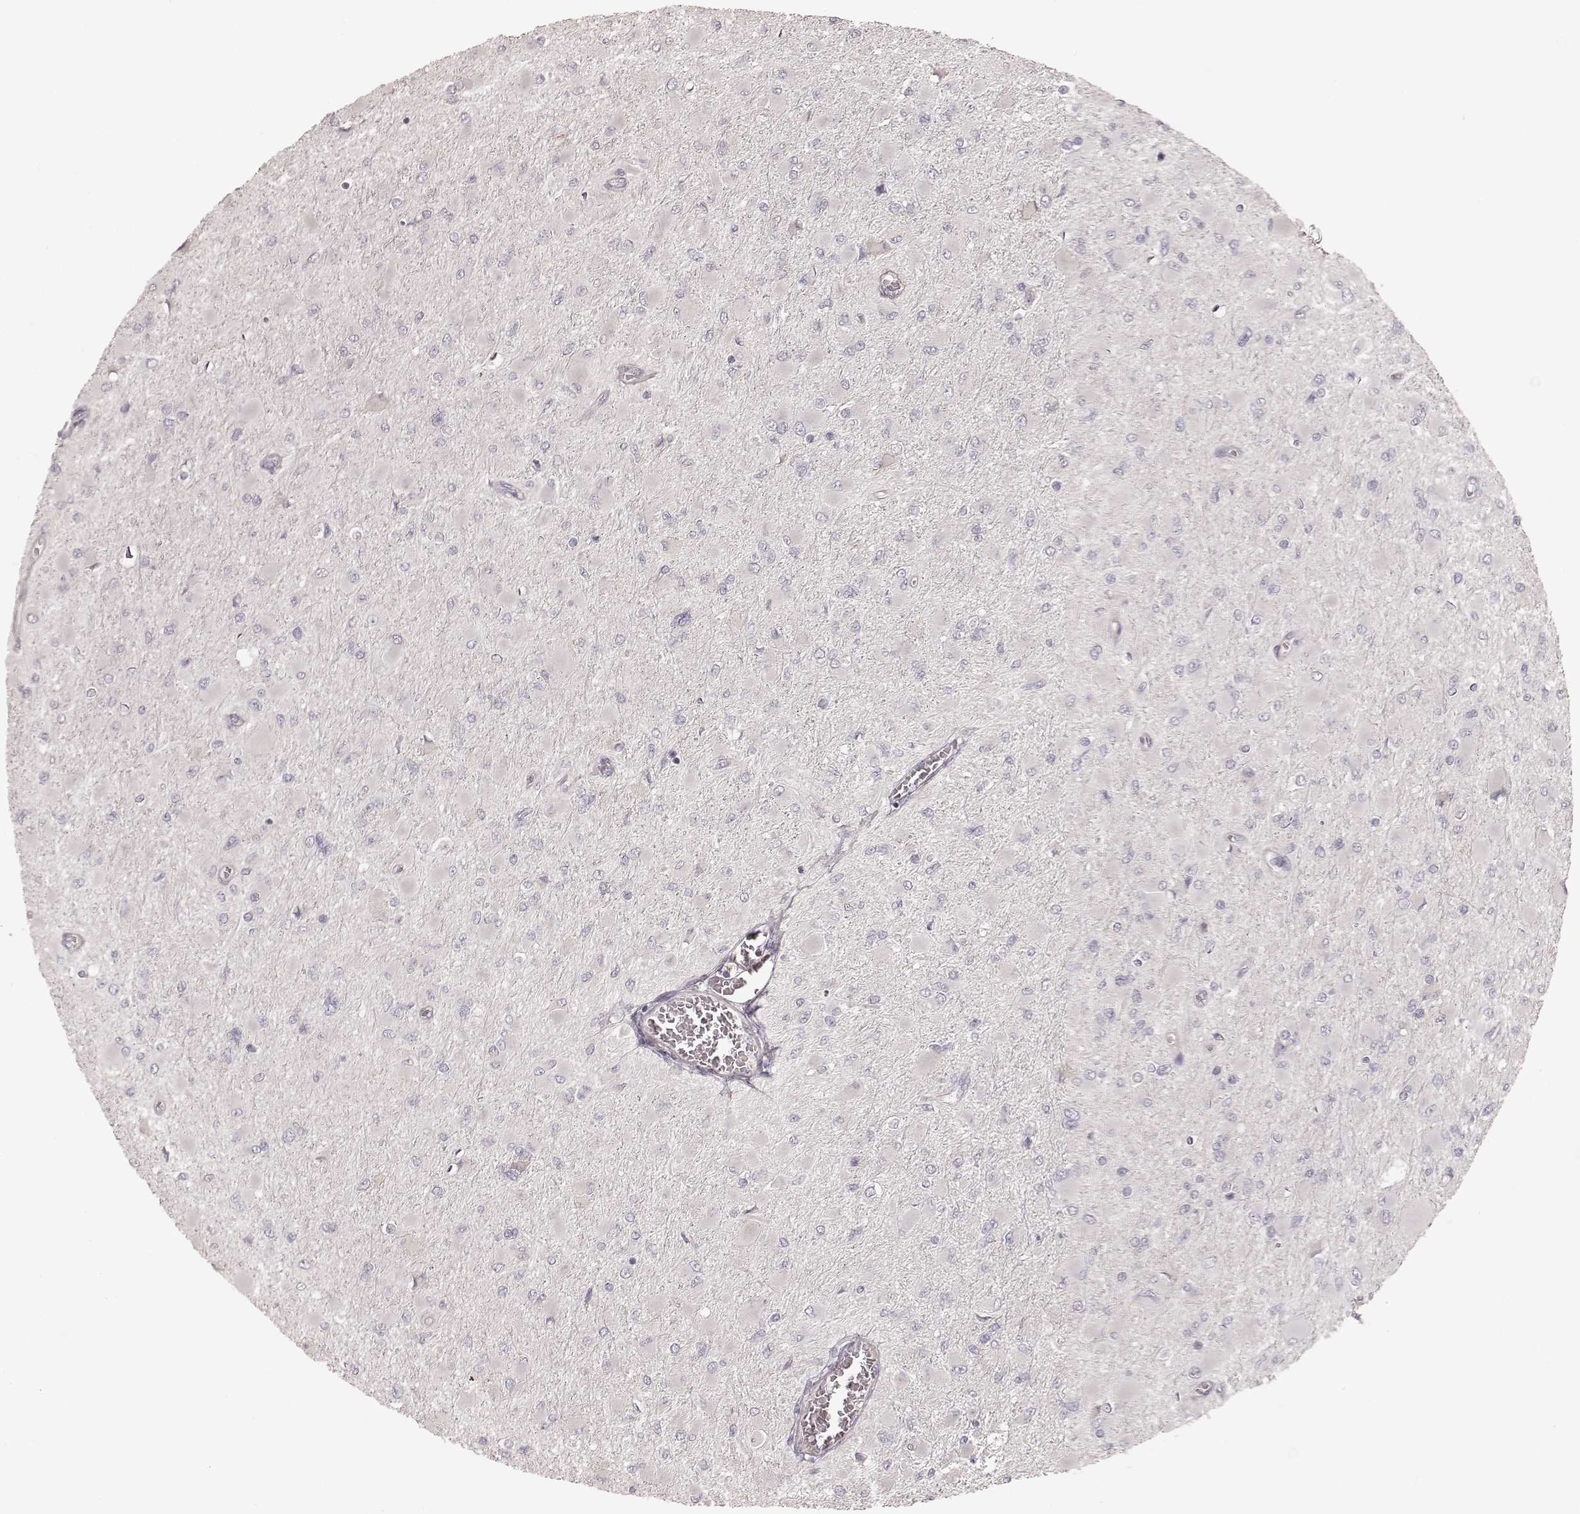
{"staining": {"intensity": "negative", "quantity": "none", "location": "none"}, "tissue": "glioma", "cell_type": "Tumor cells", "image_type": "cancer", "snomed": [{"axis": "morphology", "description": "Glioma, malignant, High grade"}, {"axis": "topography", "description": "Cerebral cortex"}], "caption": "Tumor cells show no significant positivity in glioma.", "gene": "KCNJ9", "patient": {"sex": "female", "age": 36}}